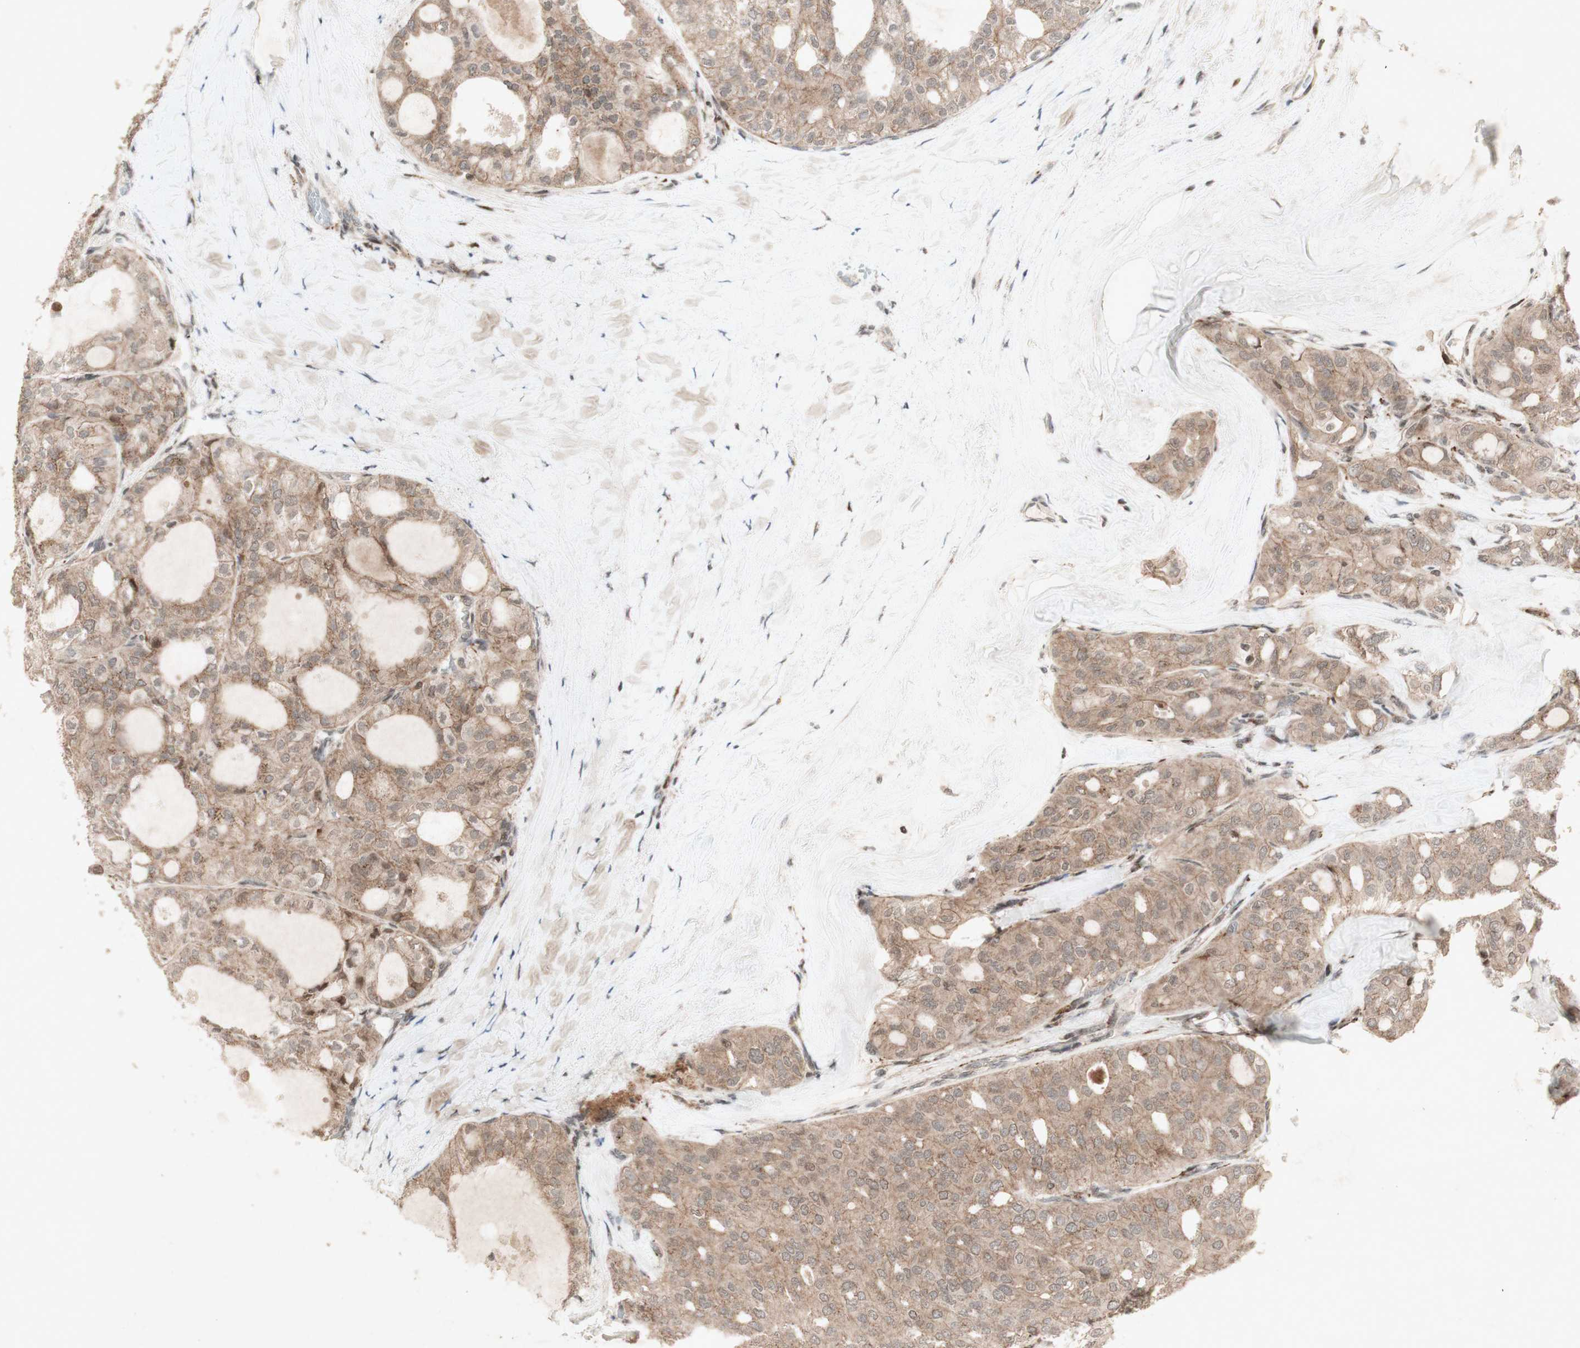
{"staining": {"intensity": "weak", "quantity": ">75%", "location": "cytoplasmic/membranous"}, "tissue": "thyroid cancer", "cell_type": "Tumor cells", "image_type": "cancer", "snomed": [{"axis": "morphology", "description": "Follicular adenoma carcinoma, NOS"}, {"axis": "topography", "description": "Thyroid gland"}], "caption": "Weak cytoplasmic/membranous expression is seen in about >75% of tumor cells in thyroid cancer (follicular adenoma carcinoma).", "gene": "PLXNA1", "patient": {"sex": "male", "age": 75}}